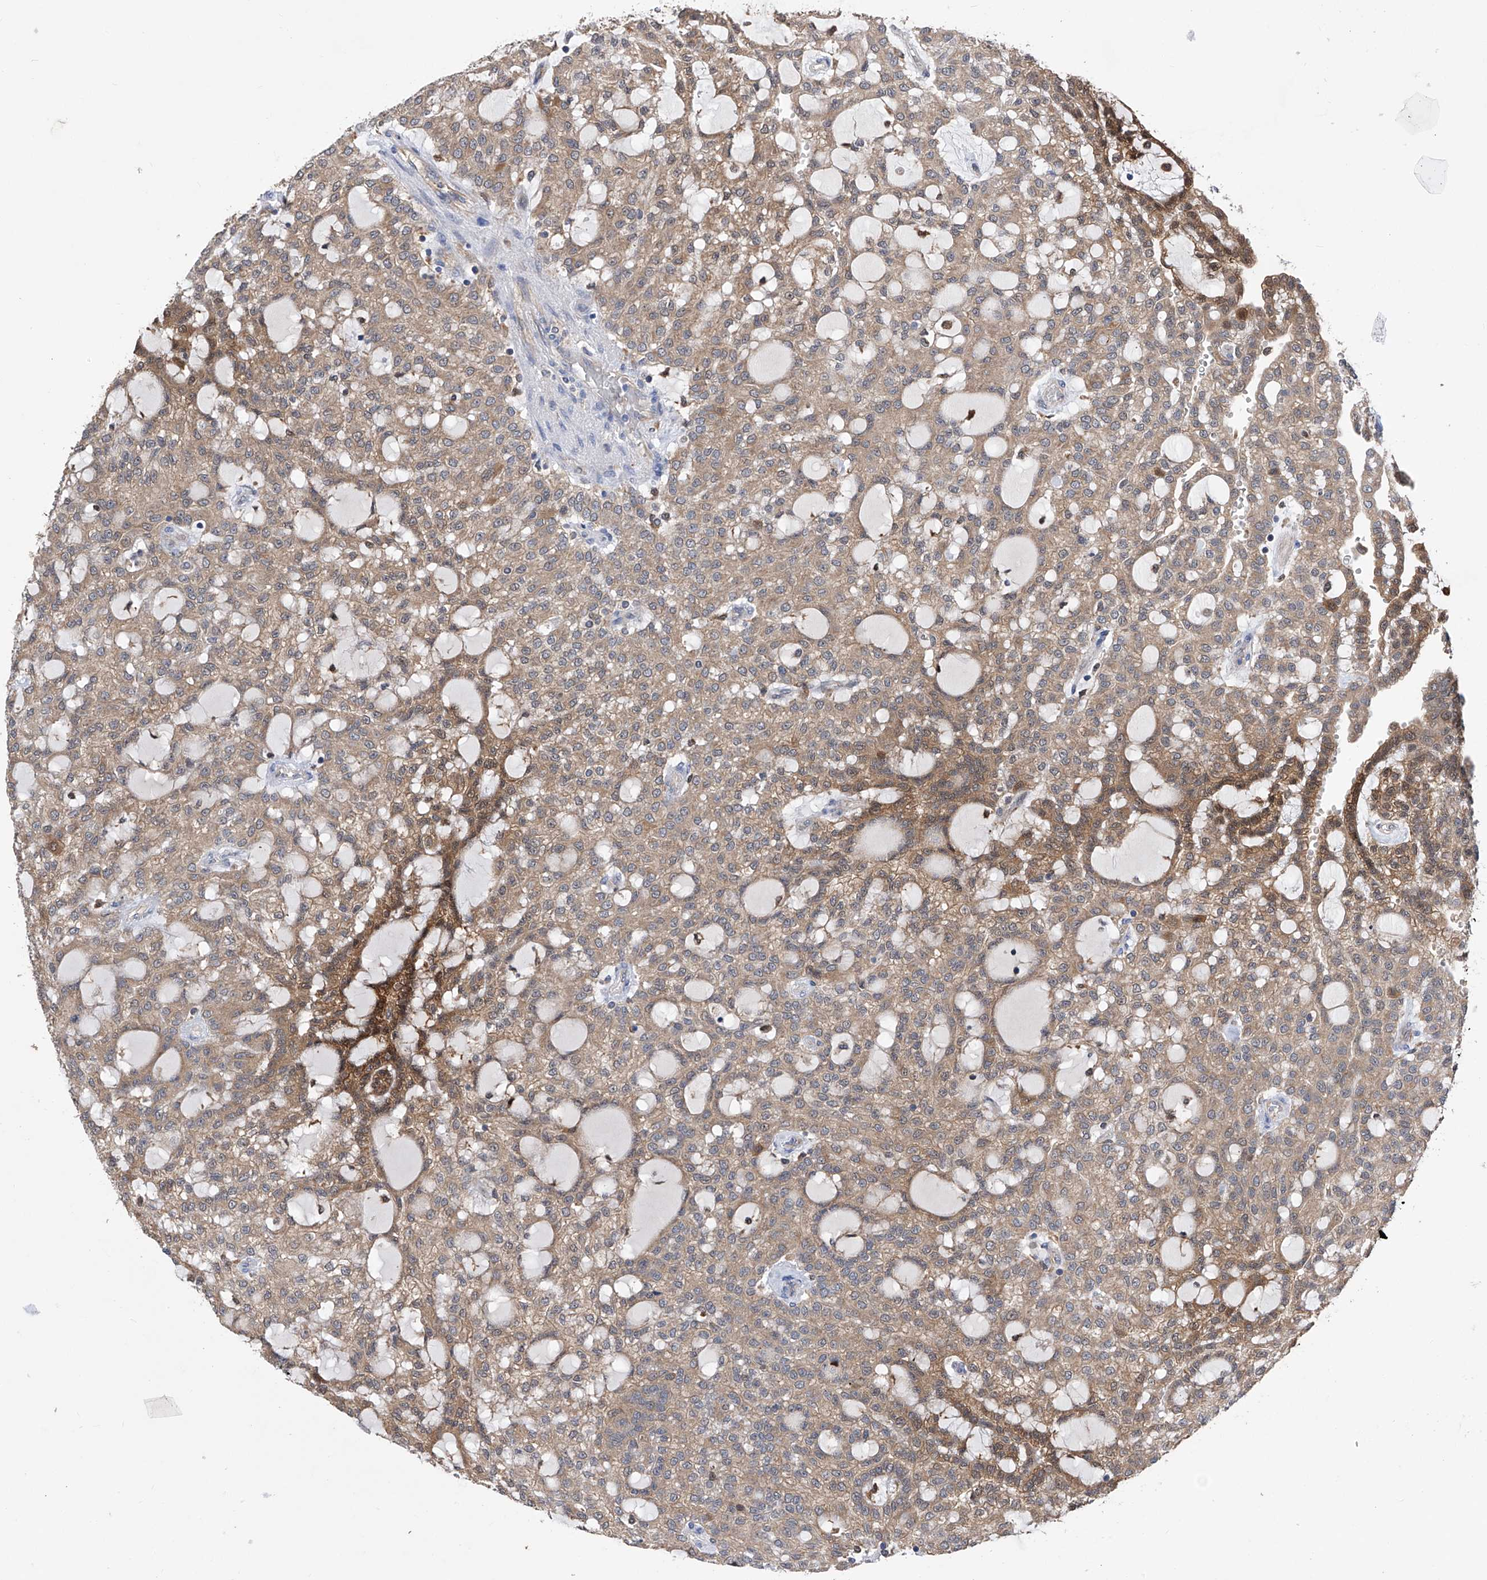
{"staining": {"intensity": "moderate", "quantity": "25%-75%", "location": "cytoplasmic/membranous,nuclear"}, "tissue": "renal cancer", "cell_type": "Tumor cells", "image_type": "cancer", "snomed": [{"axis": "morphology", "description": "Adenocarcinoma, NOS"}, {"axis": "topography", "description": "Kidney"}], "caption": "This photomicrograph reveals renal adenocarcinoma stained with immunohistochemistry to label a protein in brown. The cytoplasmic/membranous and nuclear of tumor cells show moderate positivity for the protein. Nuclei are counter-stained blue.", "gene": "SPATA20", "patient": {"sex": "male", "age": 63}}